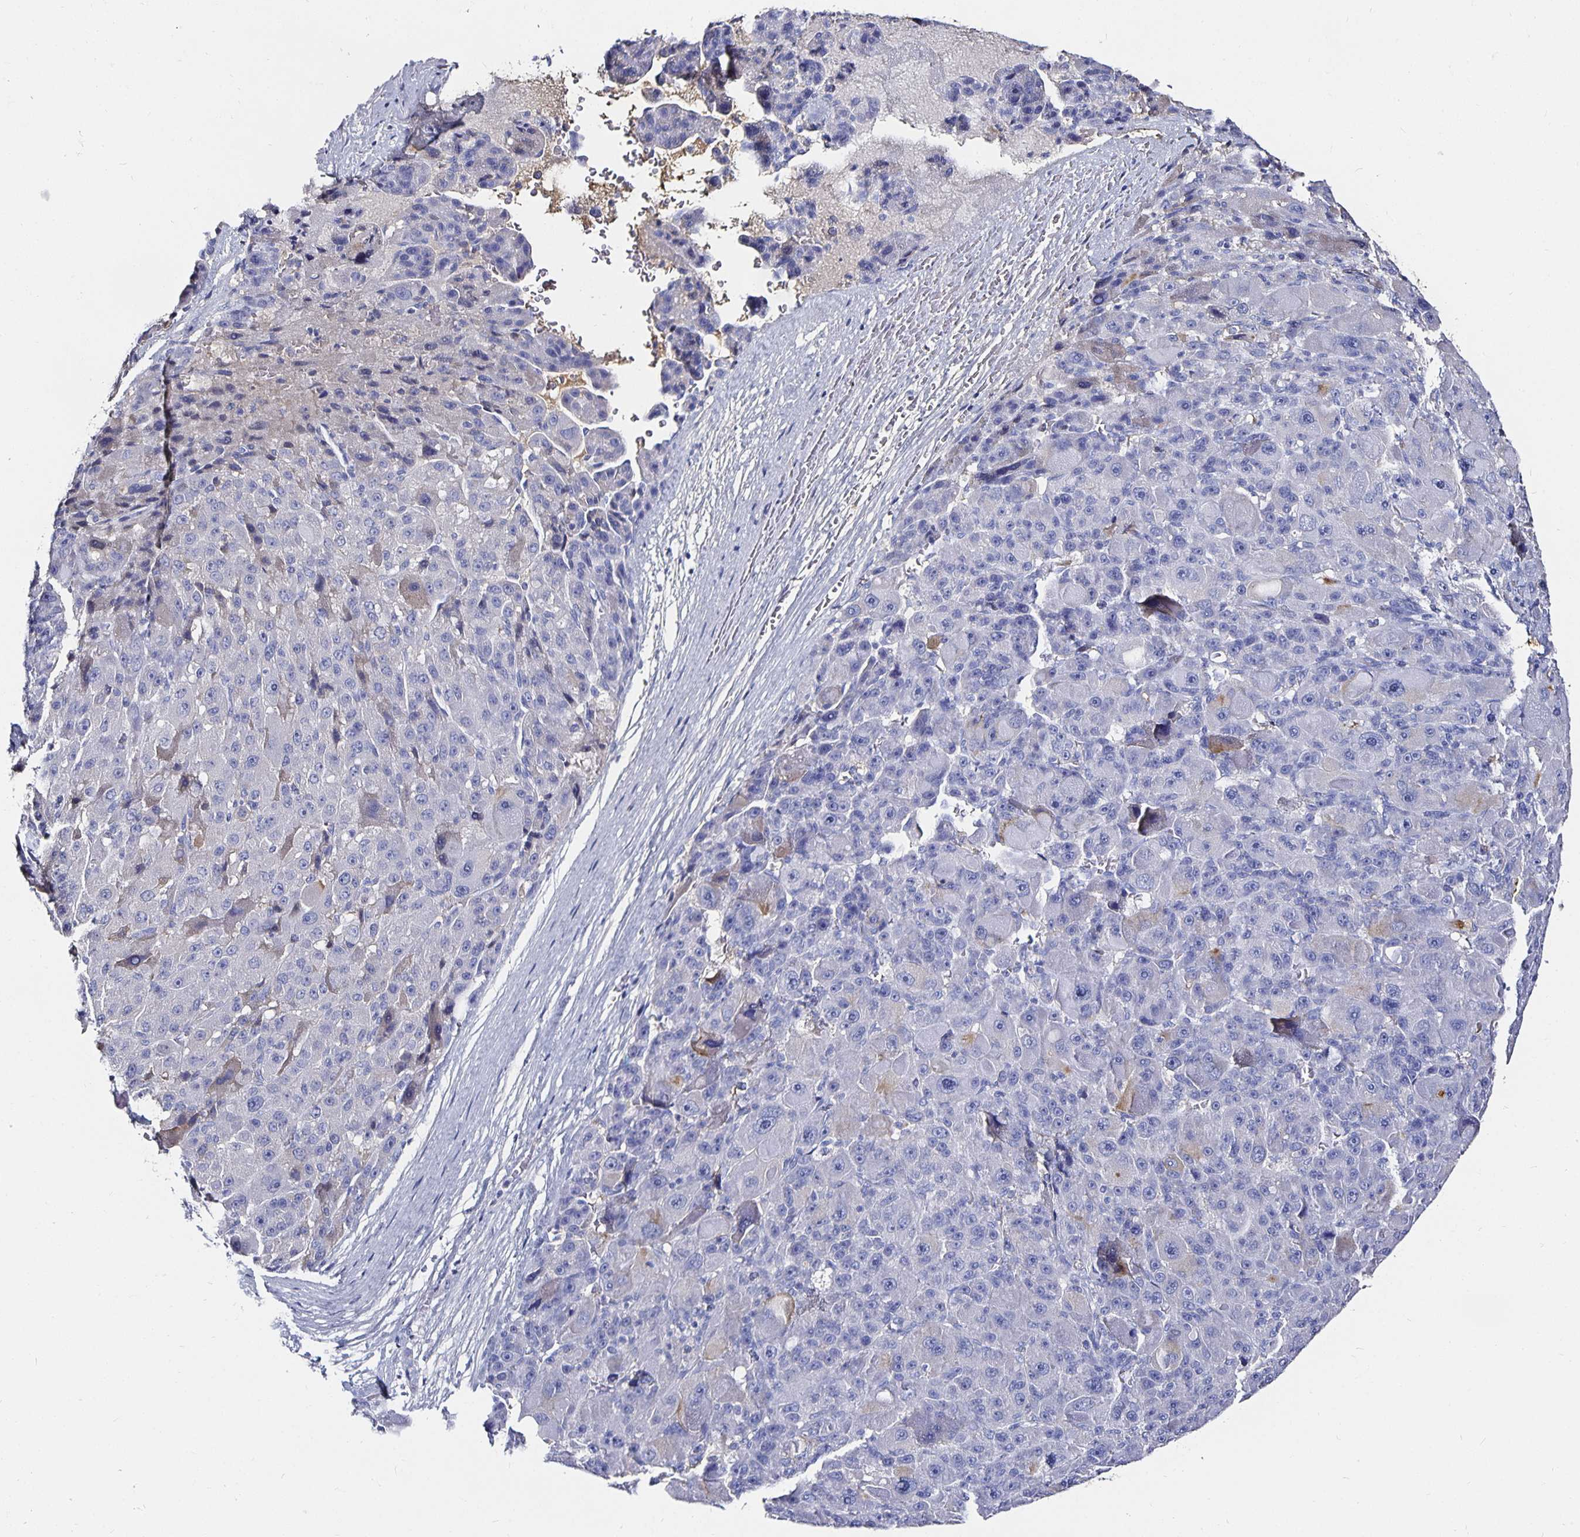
{"staining": {"intensity": "negative", "quantity": "none", "location": "none"}, "tissue": "liver cancer", "cell_type": "Tumor cells", "image_type": "cancer", "snomed": [{"axis": "morphology", "description": "Carcinoma, Hepatocellular, NOS"}, {"axis": "topography", "description": "Liver"}], "caption": "The IHC photomicrograph has no significant staining in tumor cells of liver hepatocellular carcinoma tissue.", "gene": "TTR", "patient": {"sex": "male", "age": 76}}